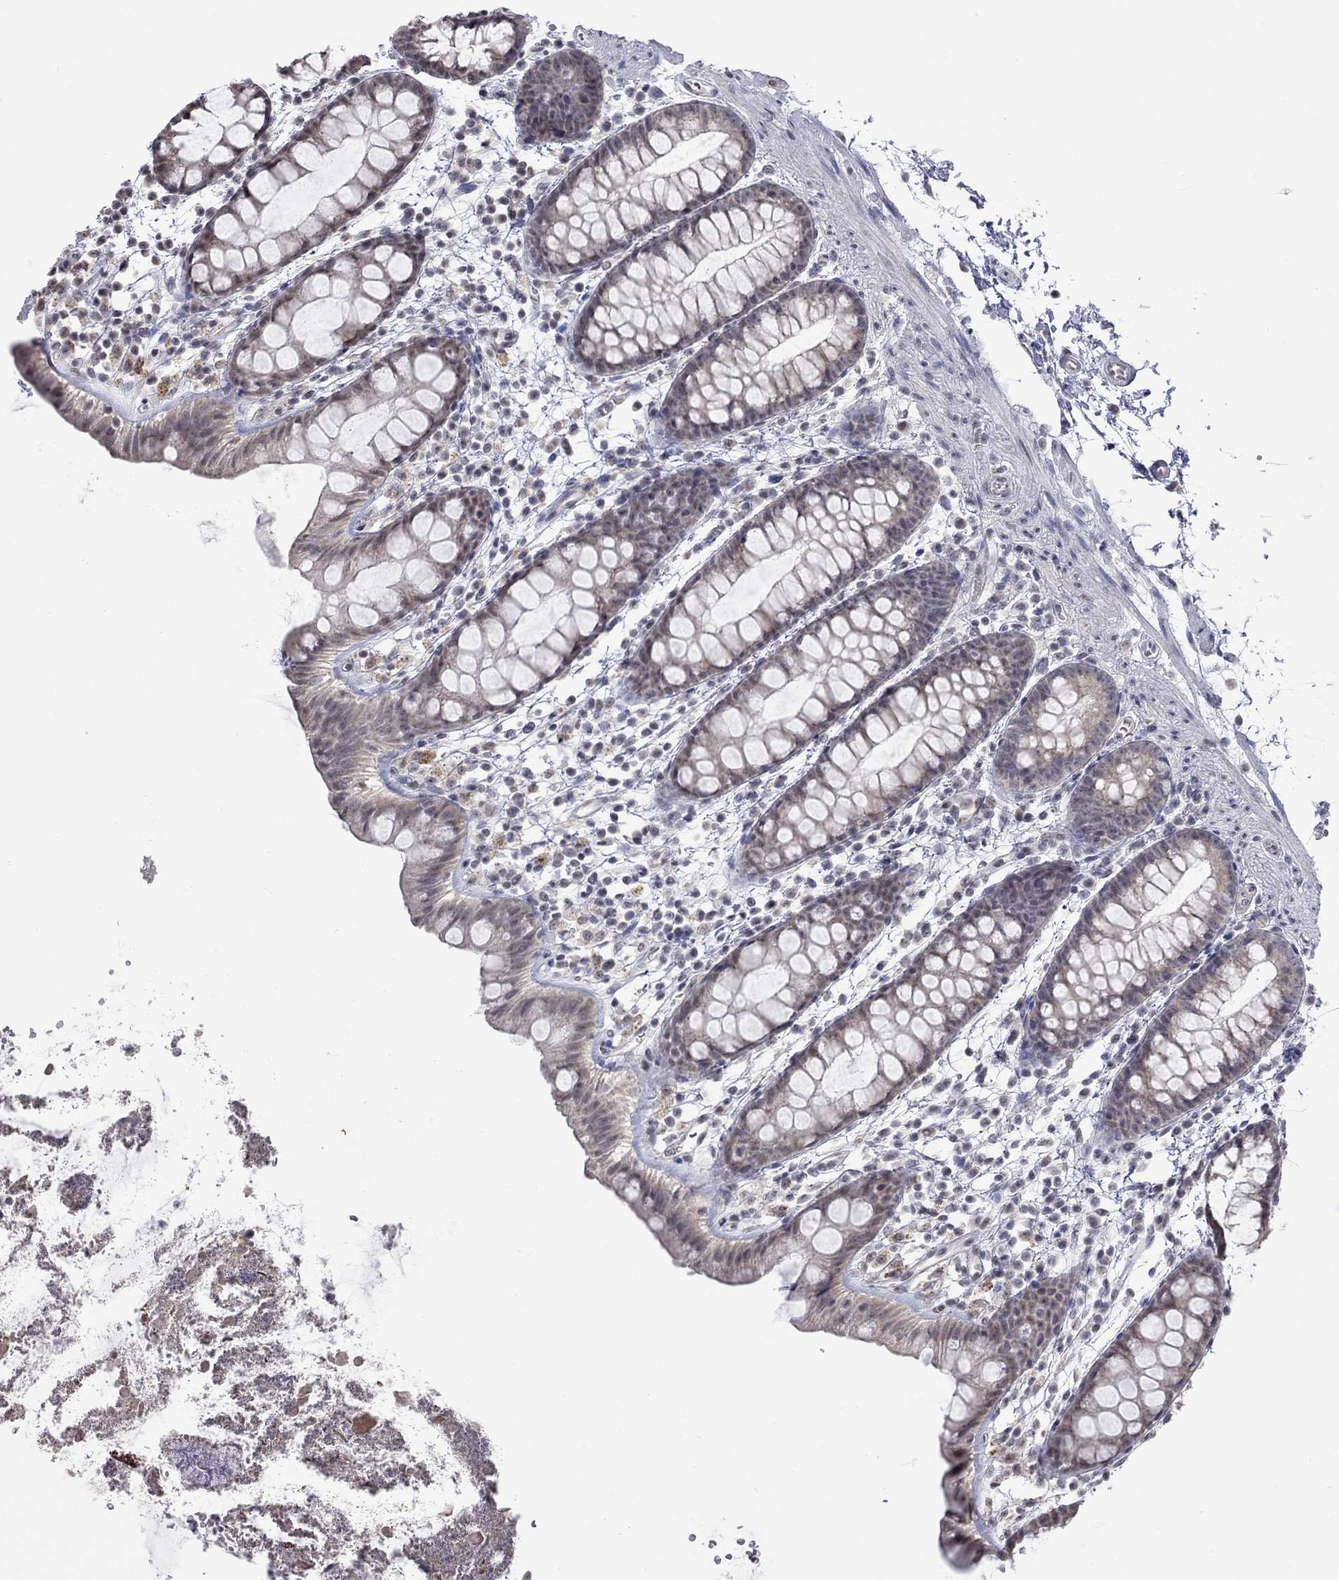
{"staining": {"intensity": "moderate", "quantity": "<25%", "location": "cytoplasmic/membranous"}, "tissue": "rectum", "cell_type": "Glandular cells", "image_type": "normal", "snomed": [{"axis": "morphology", "description": "Normal tissue, NOS"}, {"axis": "topography", "description": "Rectum"}], "caption": "Protein staining of unremarkable rectum demonstrates moderate cytoplasmic/membranous expression in about <25% of glandular cells. (Brightfield microscopy of DAB IHC at high magnification).", "gene": "TMEM143", "patient": {"sex": "male", "age": 57}}